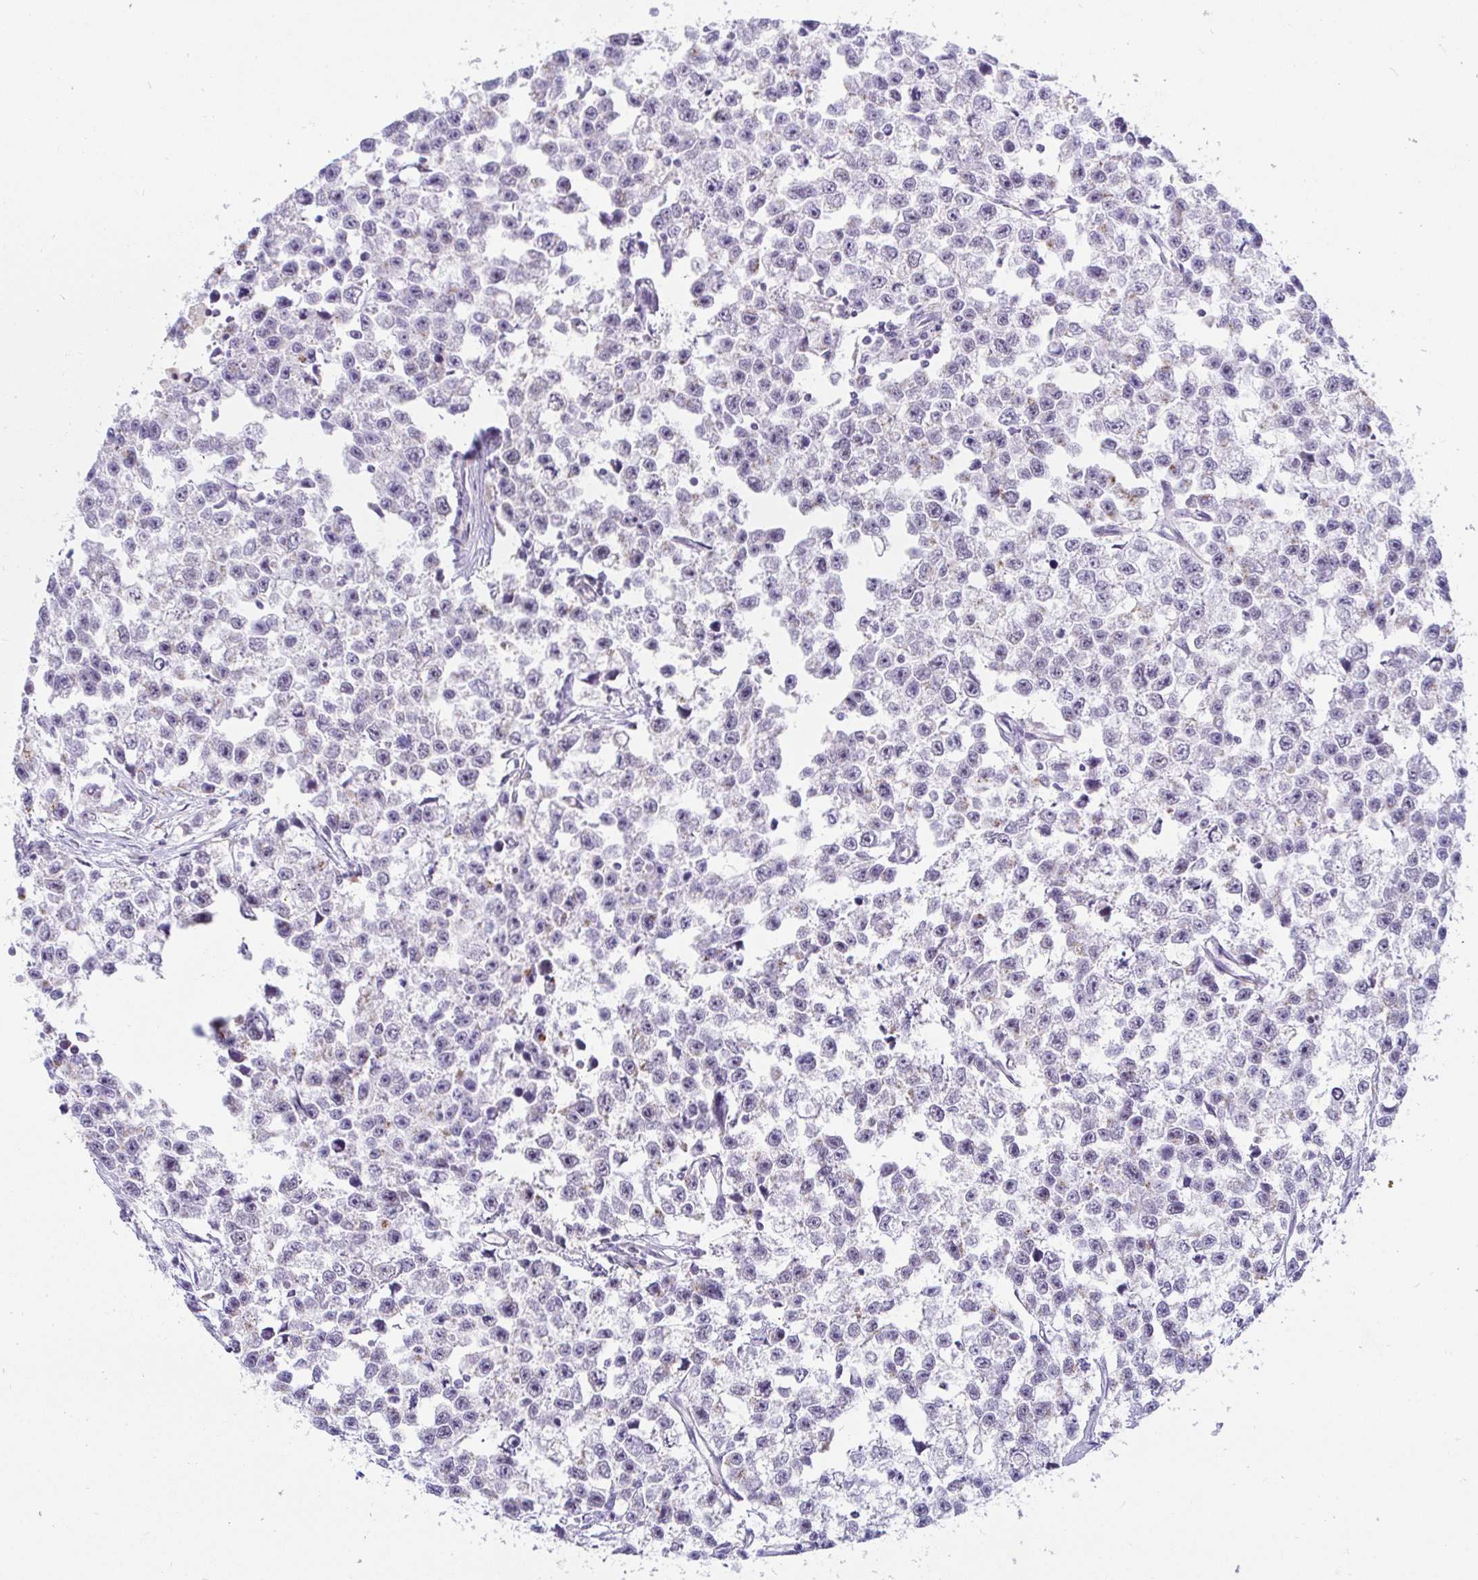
{"staining": {"intensity": "negative", "quantity": "none", "location": "none"}, "tissue": "testis cancer", "cell_type": "Tumor cells", "image_type": "cancer", "snomed": [{"axis": "morphology", "description": "Seminoma, NOS"}, {"axis": "topography", "description": "Testis"}], "caption": "Tumor cells are negative for brown protein staining in testis seminoma.", "gene": "OR51D1", "patient": {"sex": "male", "age": 26}}